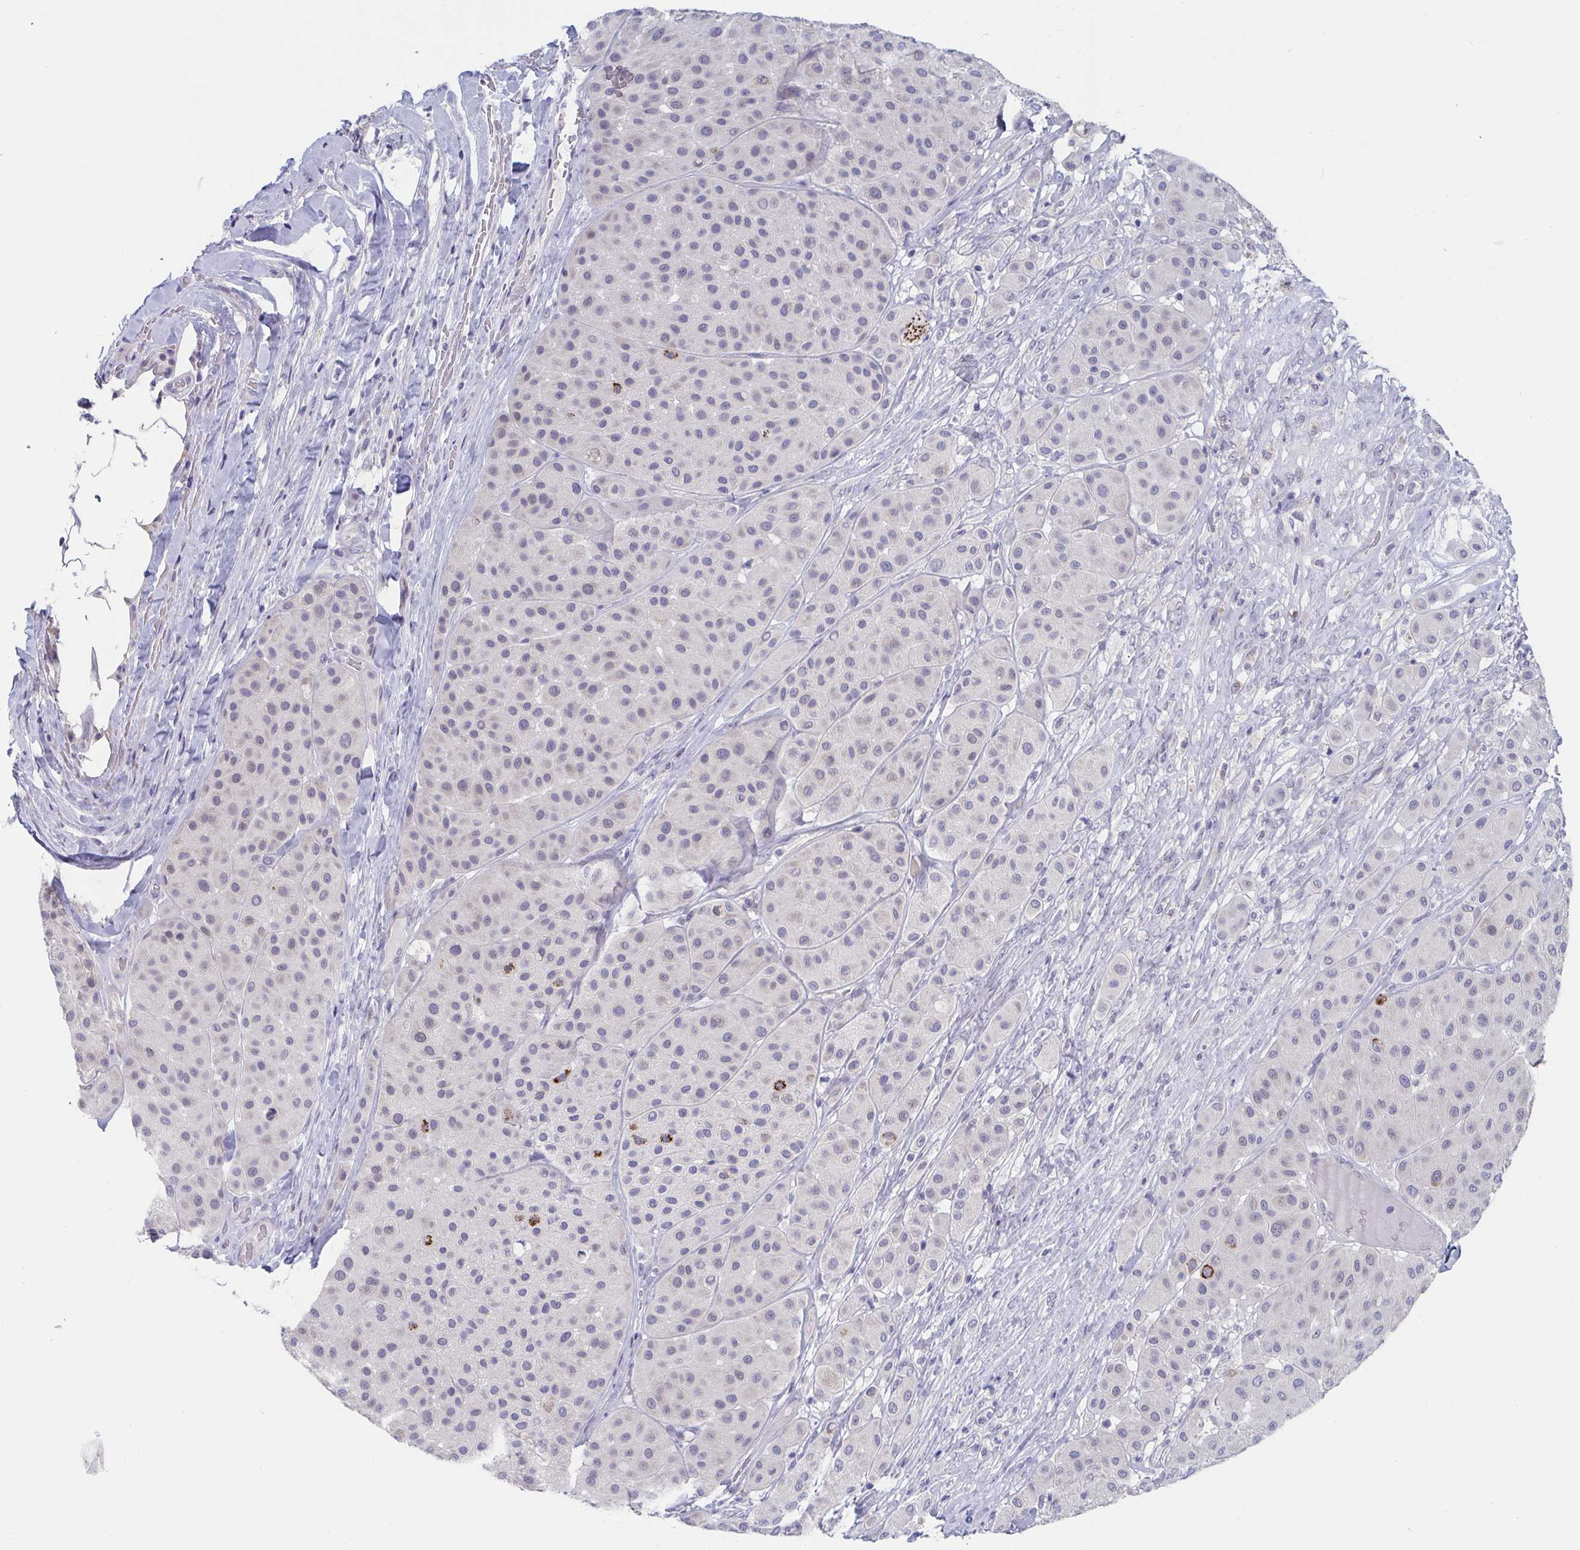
{"staining": {"intensity": "negative", "quantity": "none", "location": "none"}, "tissue": "melanoma", "cell_type": "Tumor cells", "image_type": "cancer", "snomed": [{"axis": "morphology", "description": "Malignant melanoma, Metastatic site"}, {"axis": "topography", "description": "Smooth muscle"}], "caption": "An IHC image of melanoma is shown. There is no staining in tumor cells of melanoma.", "gene": "VWDE", "patient": {"sex": "male", "age": 41}}